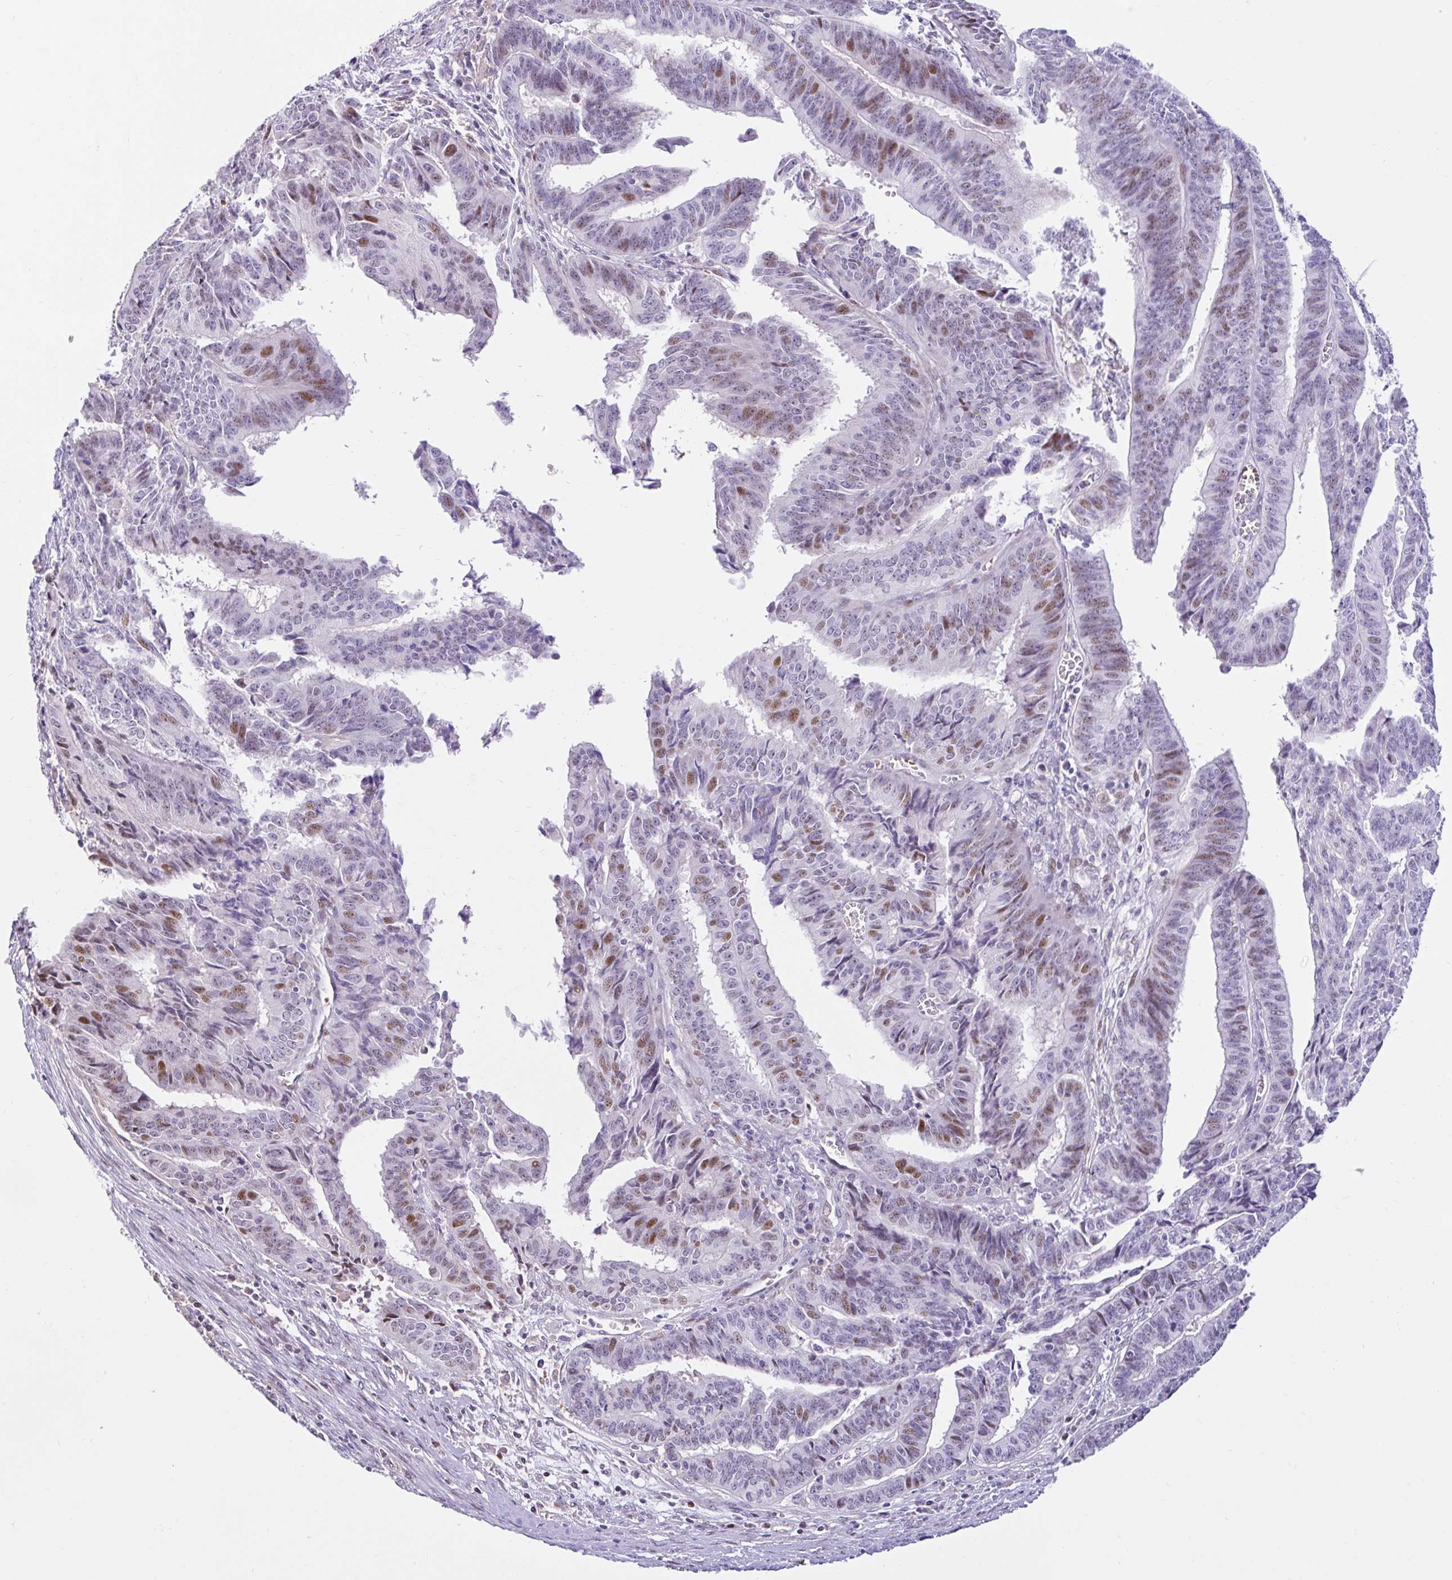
{"staining": {"intensity": "moderate", "quantity": "<25%", "location": "nuclear"}, "tissue": "endometrial cancer", "cell_type": "Tumor cells", "image_type": "cancer", "snomed": [{"axis": "morphology", "description": "Adenocarcinoma, NOS"}, {"axis": "topography", "description": "Endometrium"}], "caption": "Immunohistochemistry histopathology image of endometrial cancer (adenocarcinoma) stained for a protein (brown), which demonstrates low levels of moderate nuclear positivity in about <25% of tumor cells.", "gene": "NHLH2", "patient": {"sex": "female", "age": 65}}